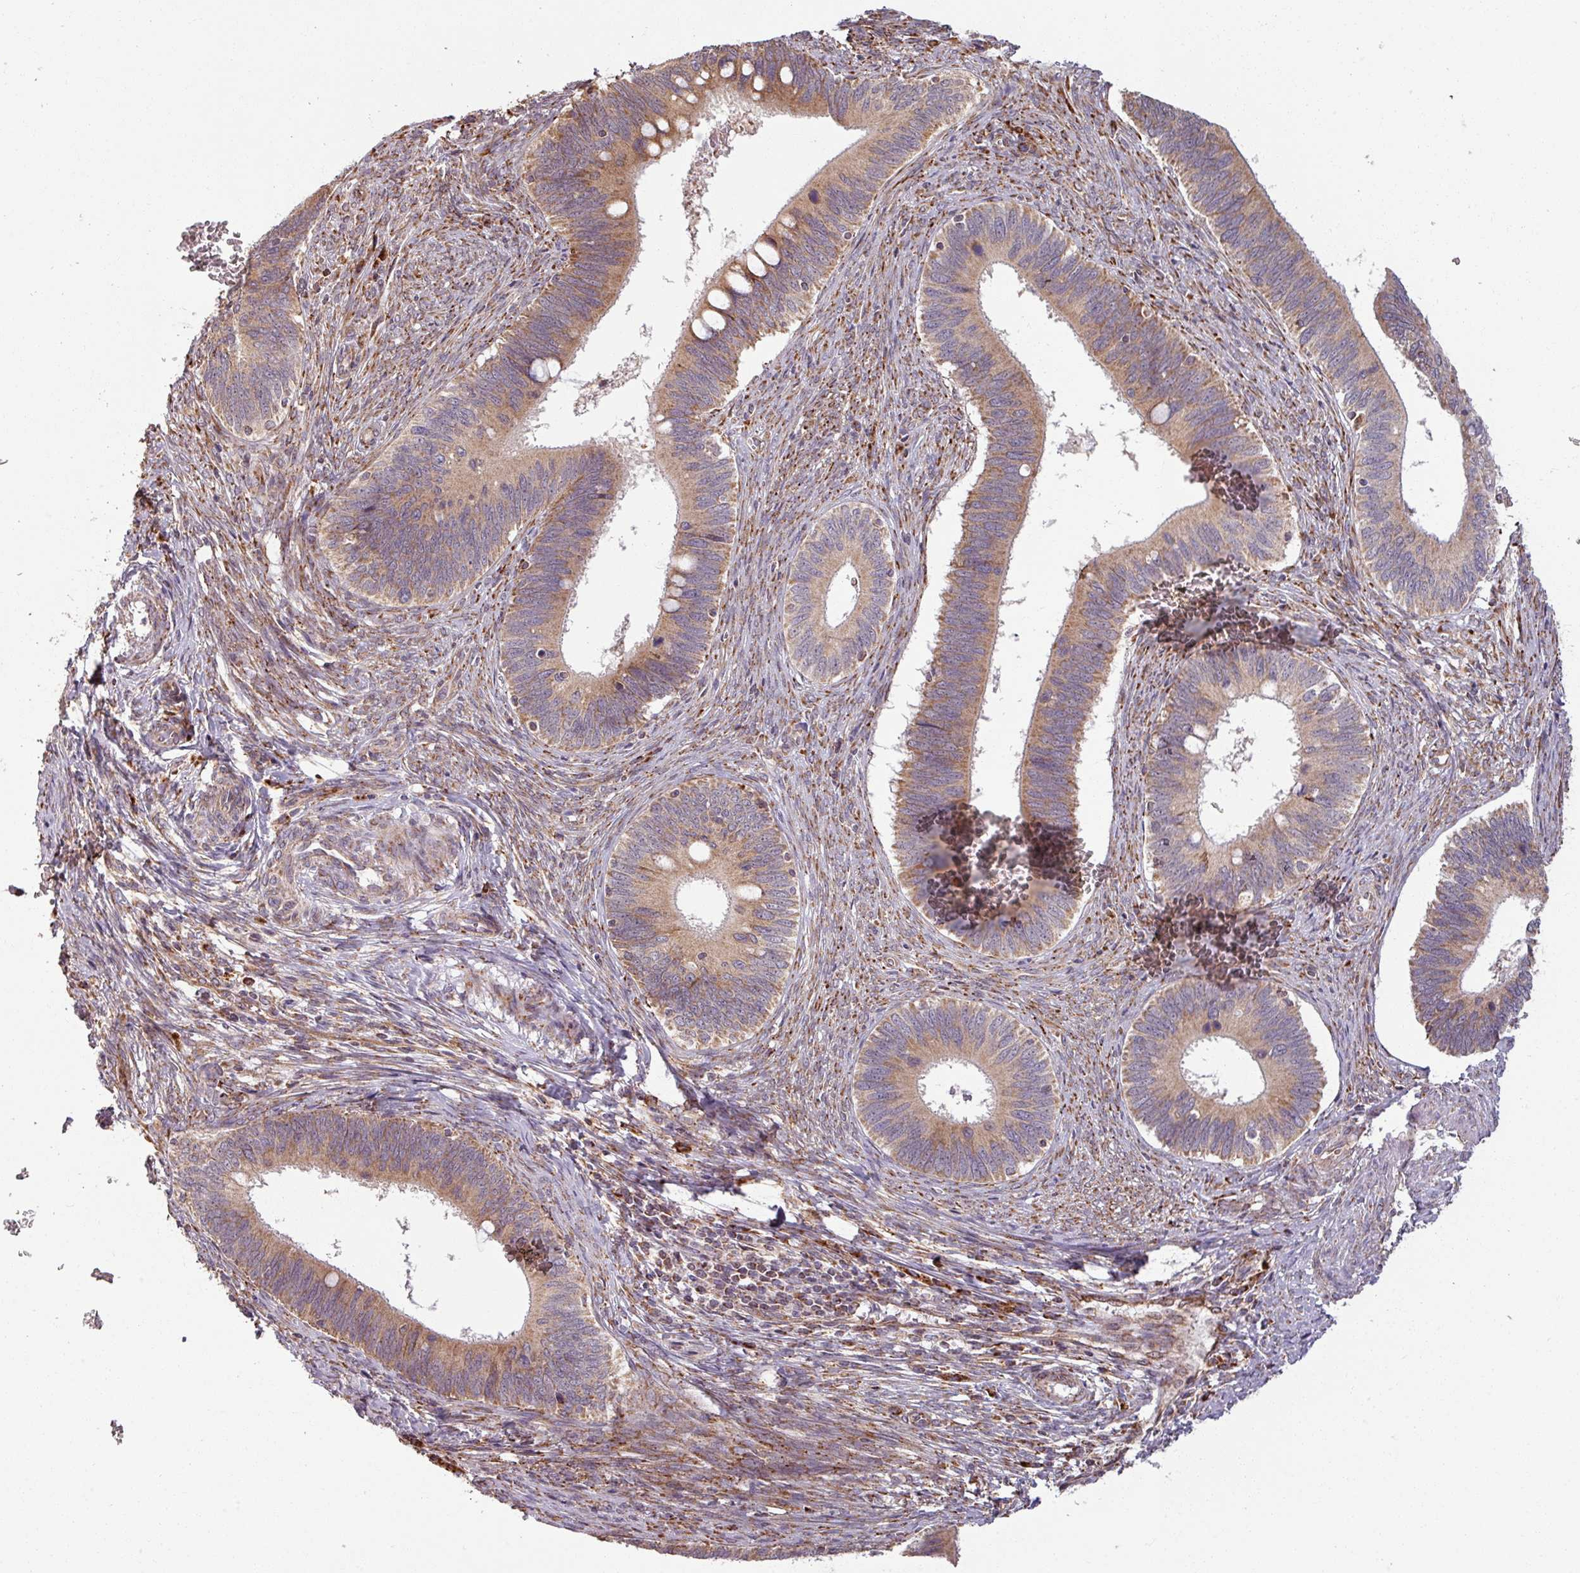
{"staining": {"intensity": "moderate", "quantity": ">75%", "location": "cytoplasmic/membranous"}, "tissue": "cervical cancer", "cell_type": "Tumor cells", "image_type": "cancer", "snomed": [{"axis": "morphology", "description": "Adenocarcinoma, NOS"}, {"axis": "topography", "description": "Cervix"}], "caption": "Immunohistochemistry (IHC) (DAB) staining of human adenocarcinoma (cervical) exhibits moderate cytoplasmic/membranous protein expression in about >75% of tumor cells. Immunohistochemistry stains the protein in brown and the nuclei are stained blue.", "gene": "MAGT1", "patient": {"sex": "female", "age": 42}}